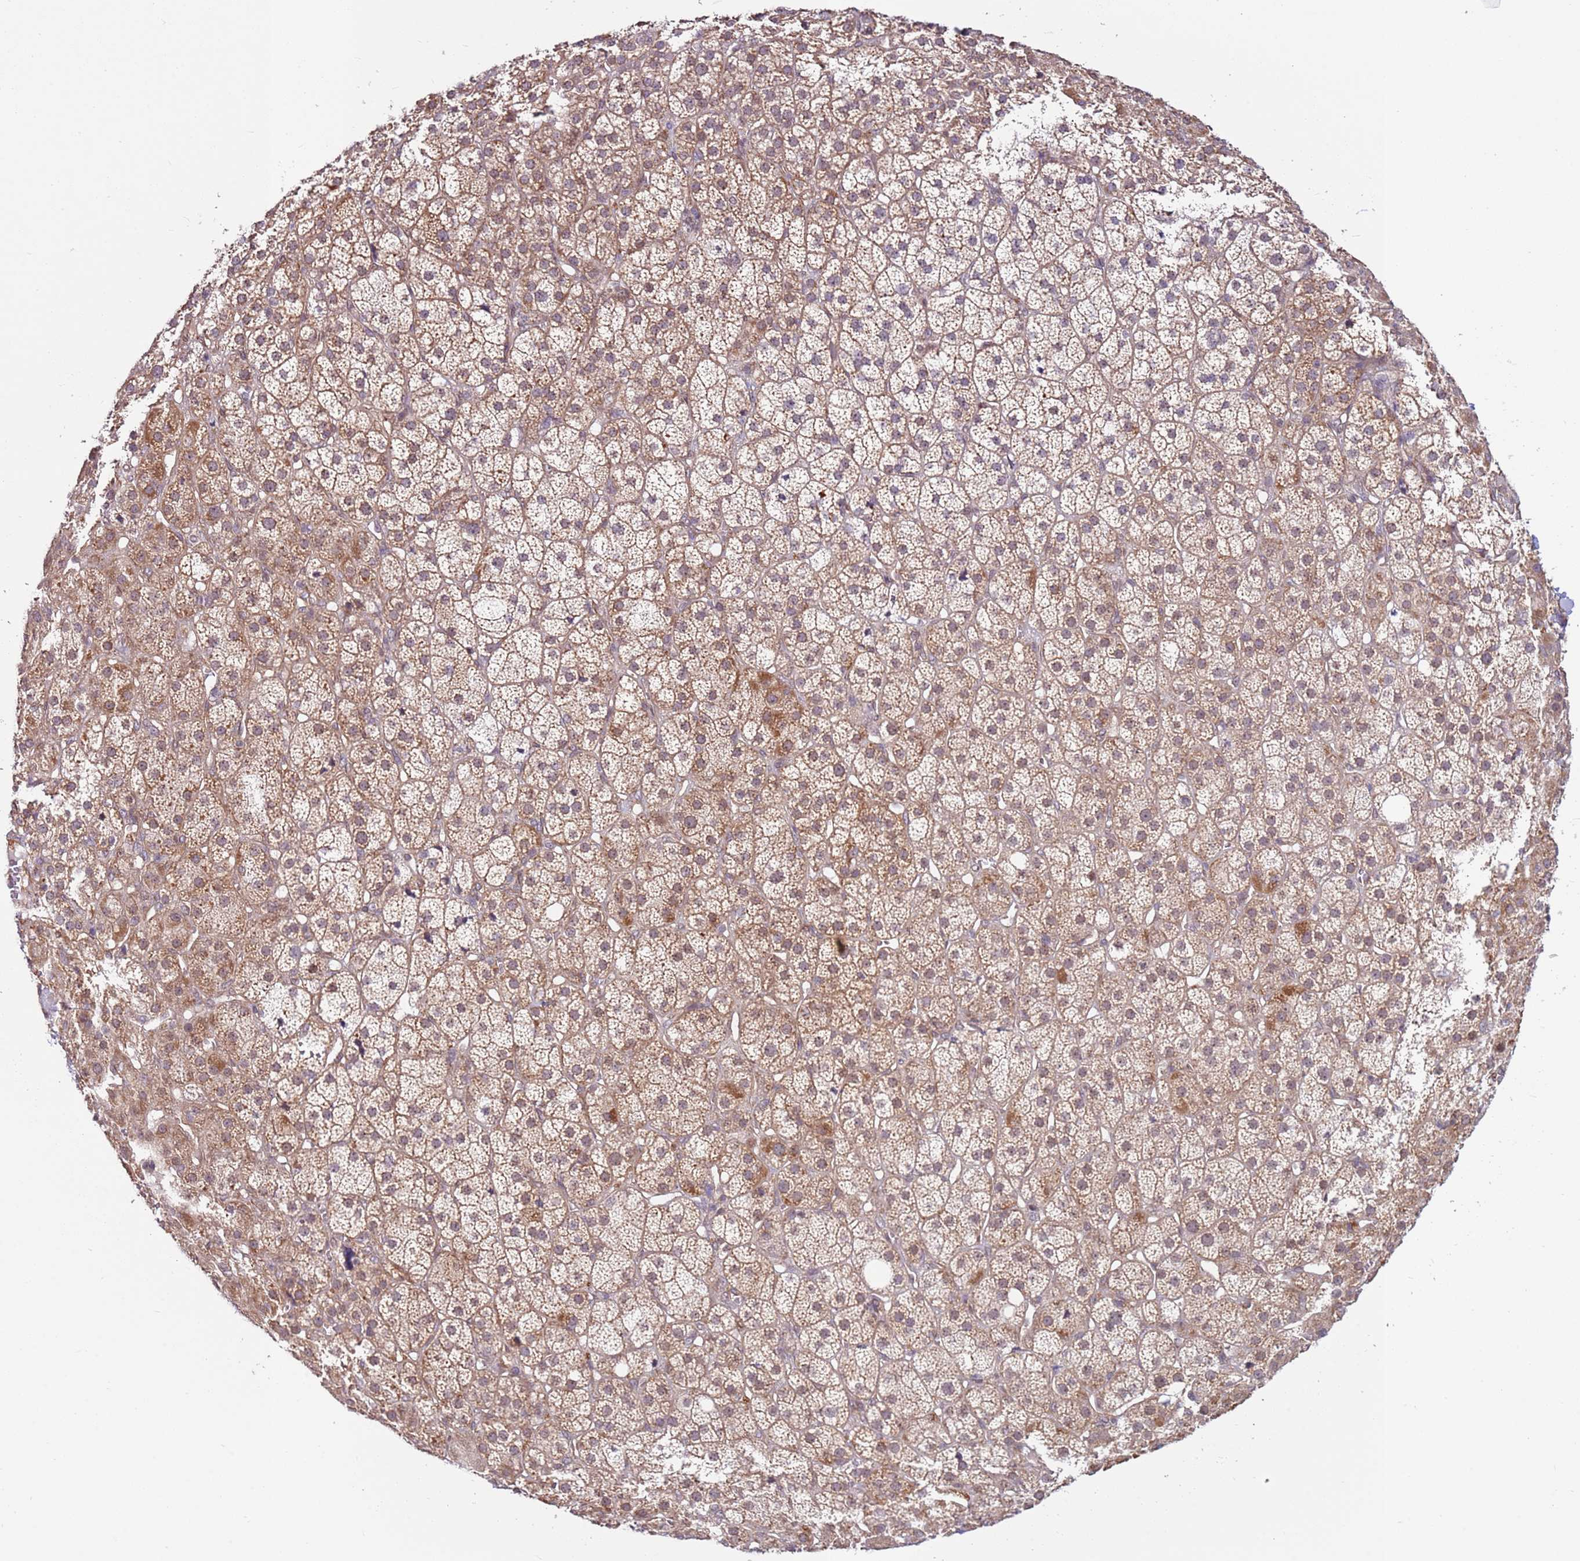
{"staining": {"intensity": "moderate", "quantity": "25%-75%", "location": "cytoplasmic/membranous"}, "tissue": "adrenal gland", "cell_type": "Glandular cells", "image_type": "normal", "snomed": [{"axis": "morphology", "description": "Normal tissue, NOS"}, {"axis": "topography", "description": "Adrenal gland"}], "caption": "Immunohistochemistry image of unremarkable adrenal gland stained for a protein (brown), which exhibits medium levels of moderate cytoplasmic/membranous expression in approximately 25%-75% of glandular cells.", "gene": "DCAF4", "patient": {"sex": "female", "age": 57}}